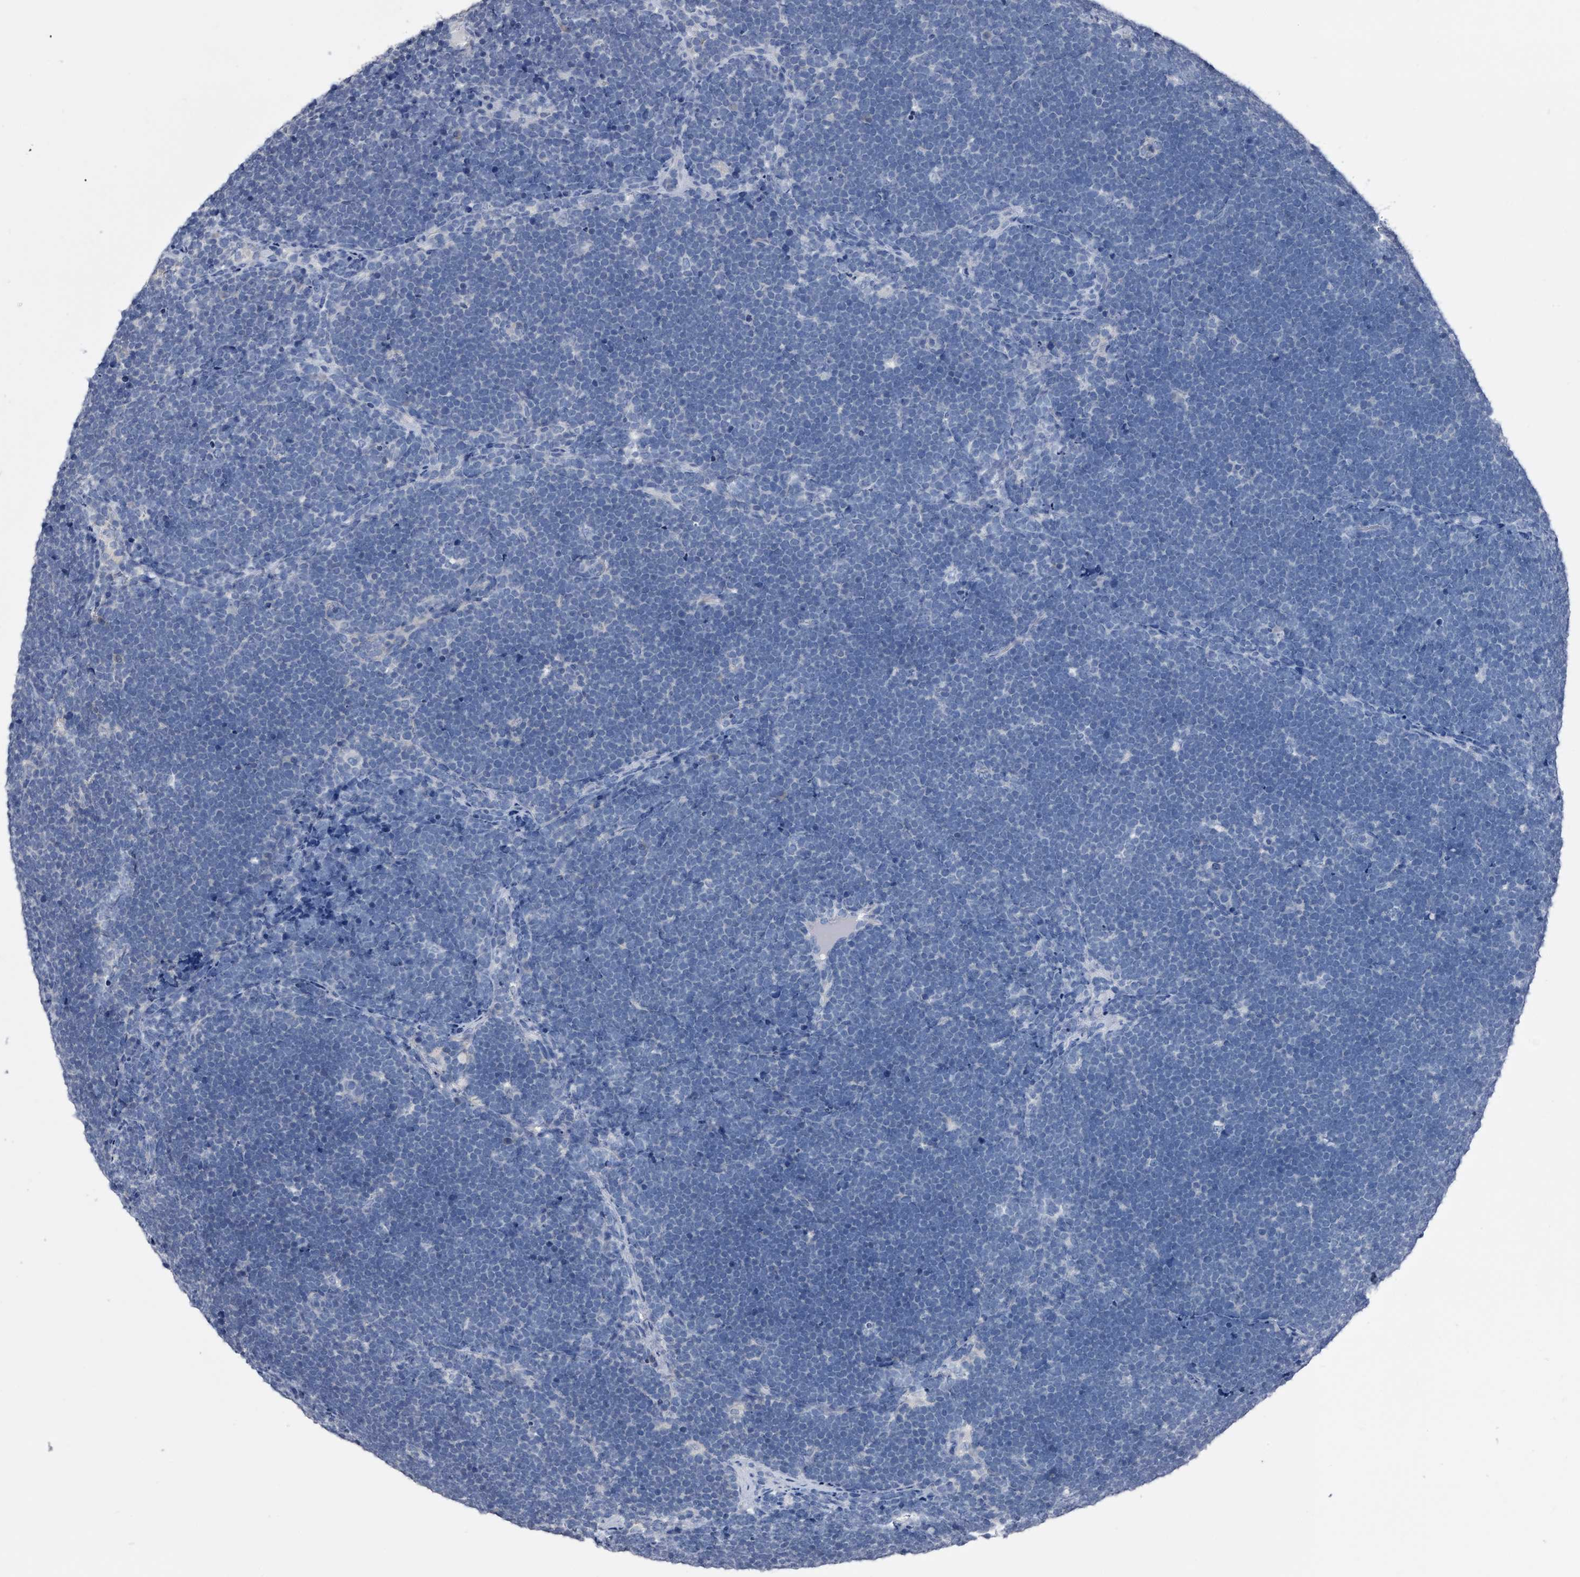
{"staining": {"intensity": "negative", "quantity": "none", "location": "none"}, "tissue": "lymphoma", "cell_type": "Tumor cells", "image_type": "cancer", "snomed": [{"axis": "morphology", "description": "Malignant lymphoma, non-Hodgkin's type, High grade"}, {"axis": "topography", "description": "Lymph node"}], "caption": "Micrograph shows no significant protein positivity in tumor cells of high-grade malignant lymphoma, non-Hodgkin's type.", "gene": "KIF13A", "patient": {"sex": "male", "age": 13}}